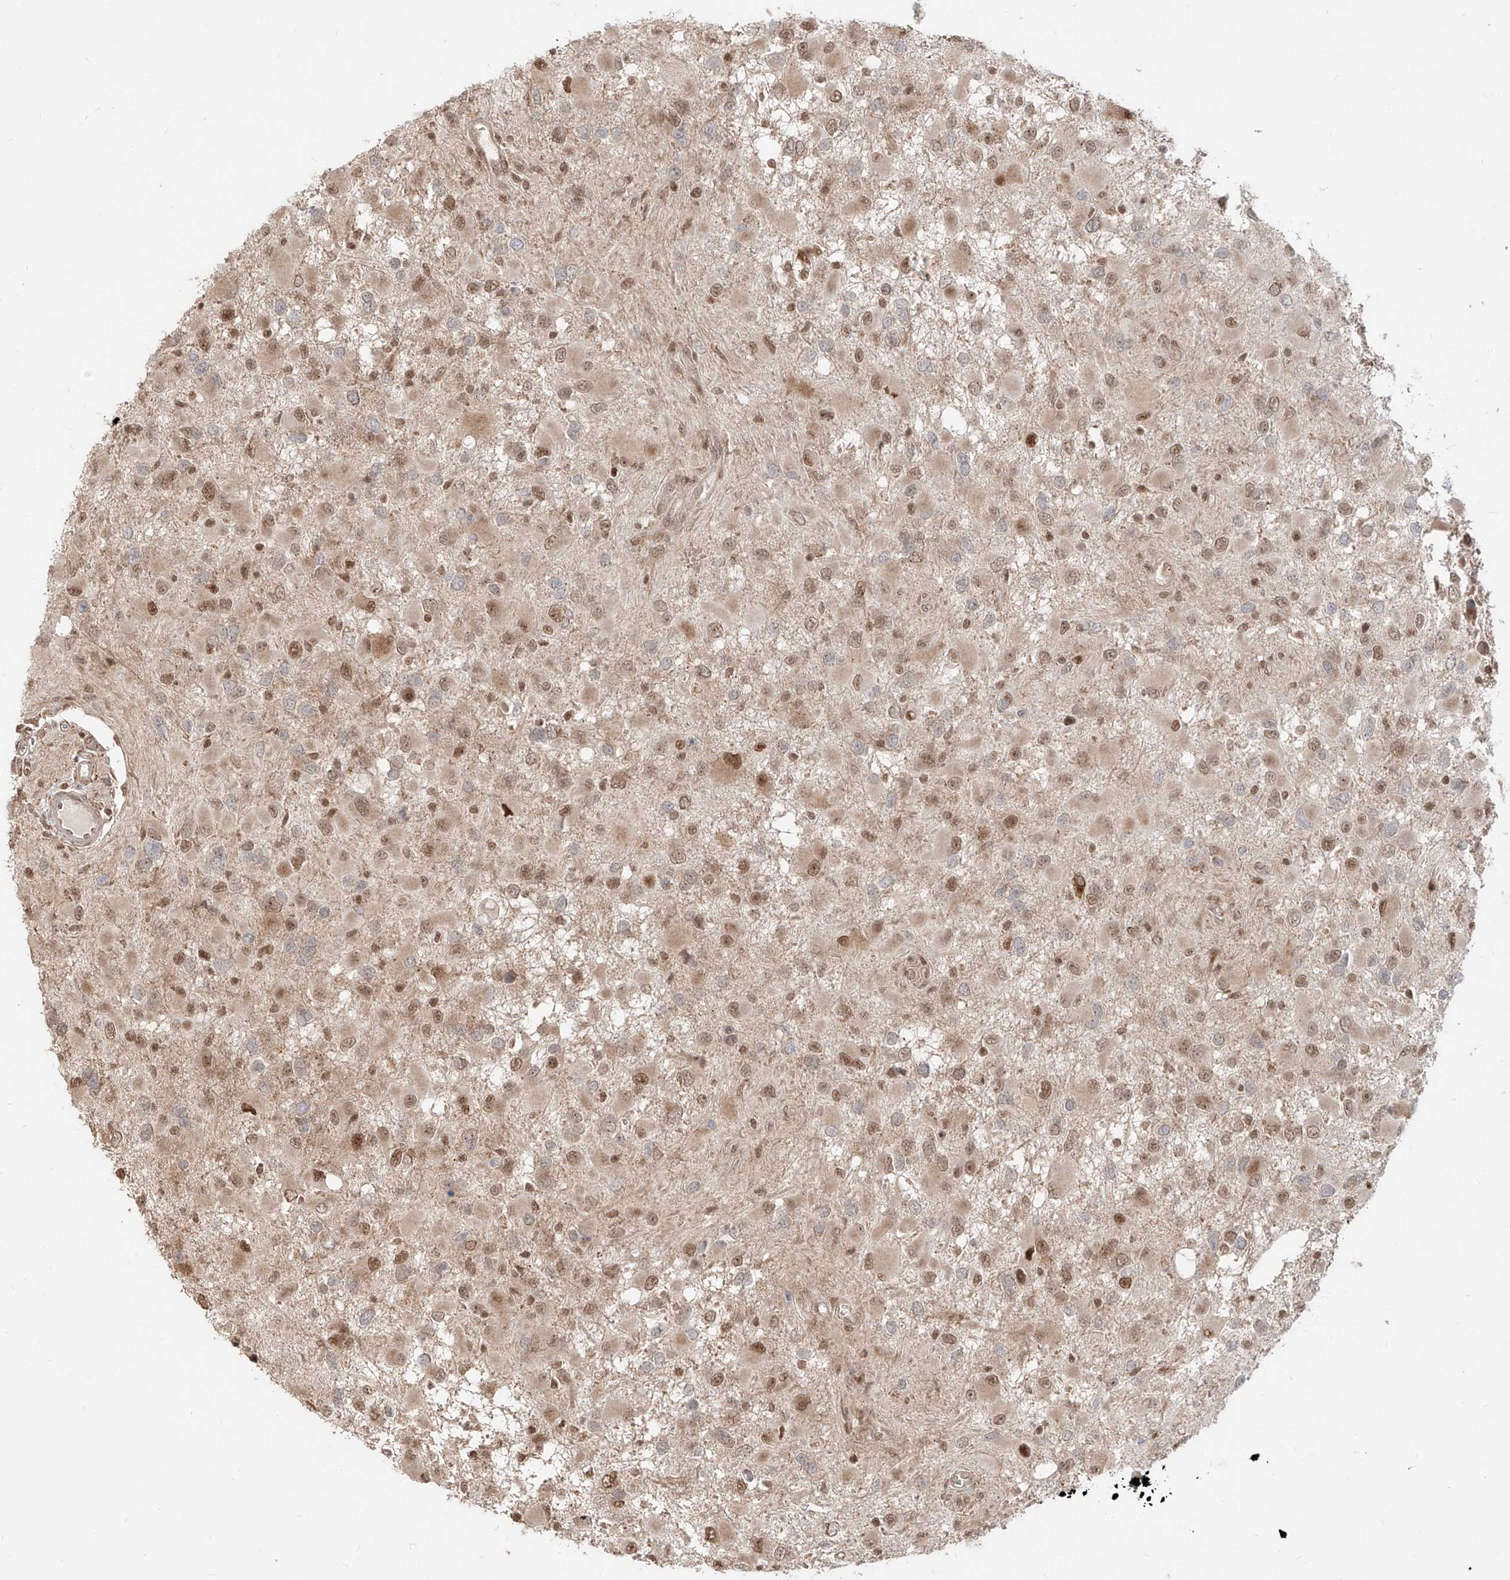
{"staining": {"intensity": "moderate", "quantity": ">75%", "location": "nuclear"}, "tissue": "glioma", "cell_type": "Tumor cells", "image_type": "cancer", "snomed": [{"axis": "morphology", "description": "Glioma, malignant, High grade"}, {"axis": "topography", "description": "Brain"}], "caption": "Glioma was stained to show a protein in brown. There is medium levels of moderate nuclear staining in approximately >75% of tumor cells.", "gene": "ZNF710", "patient": {"sex": "male", "age": 53}}